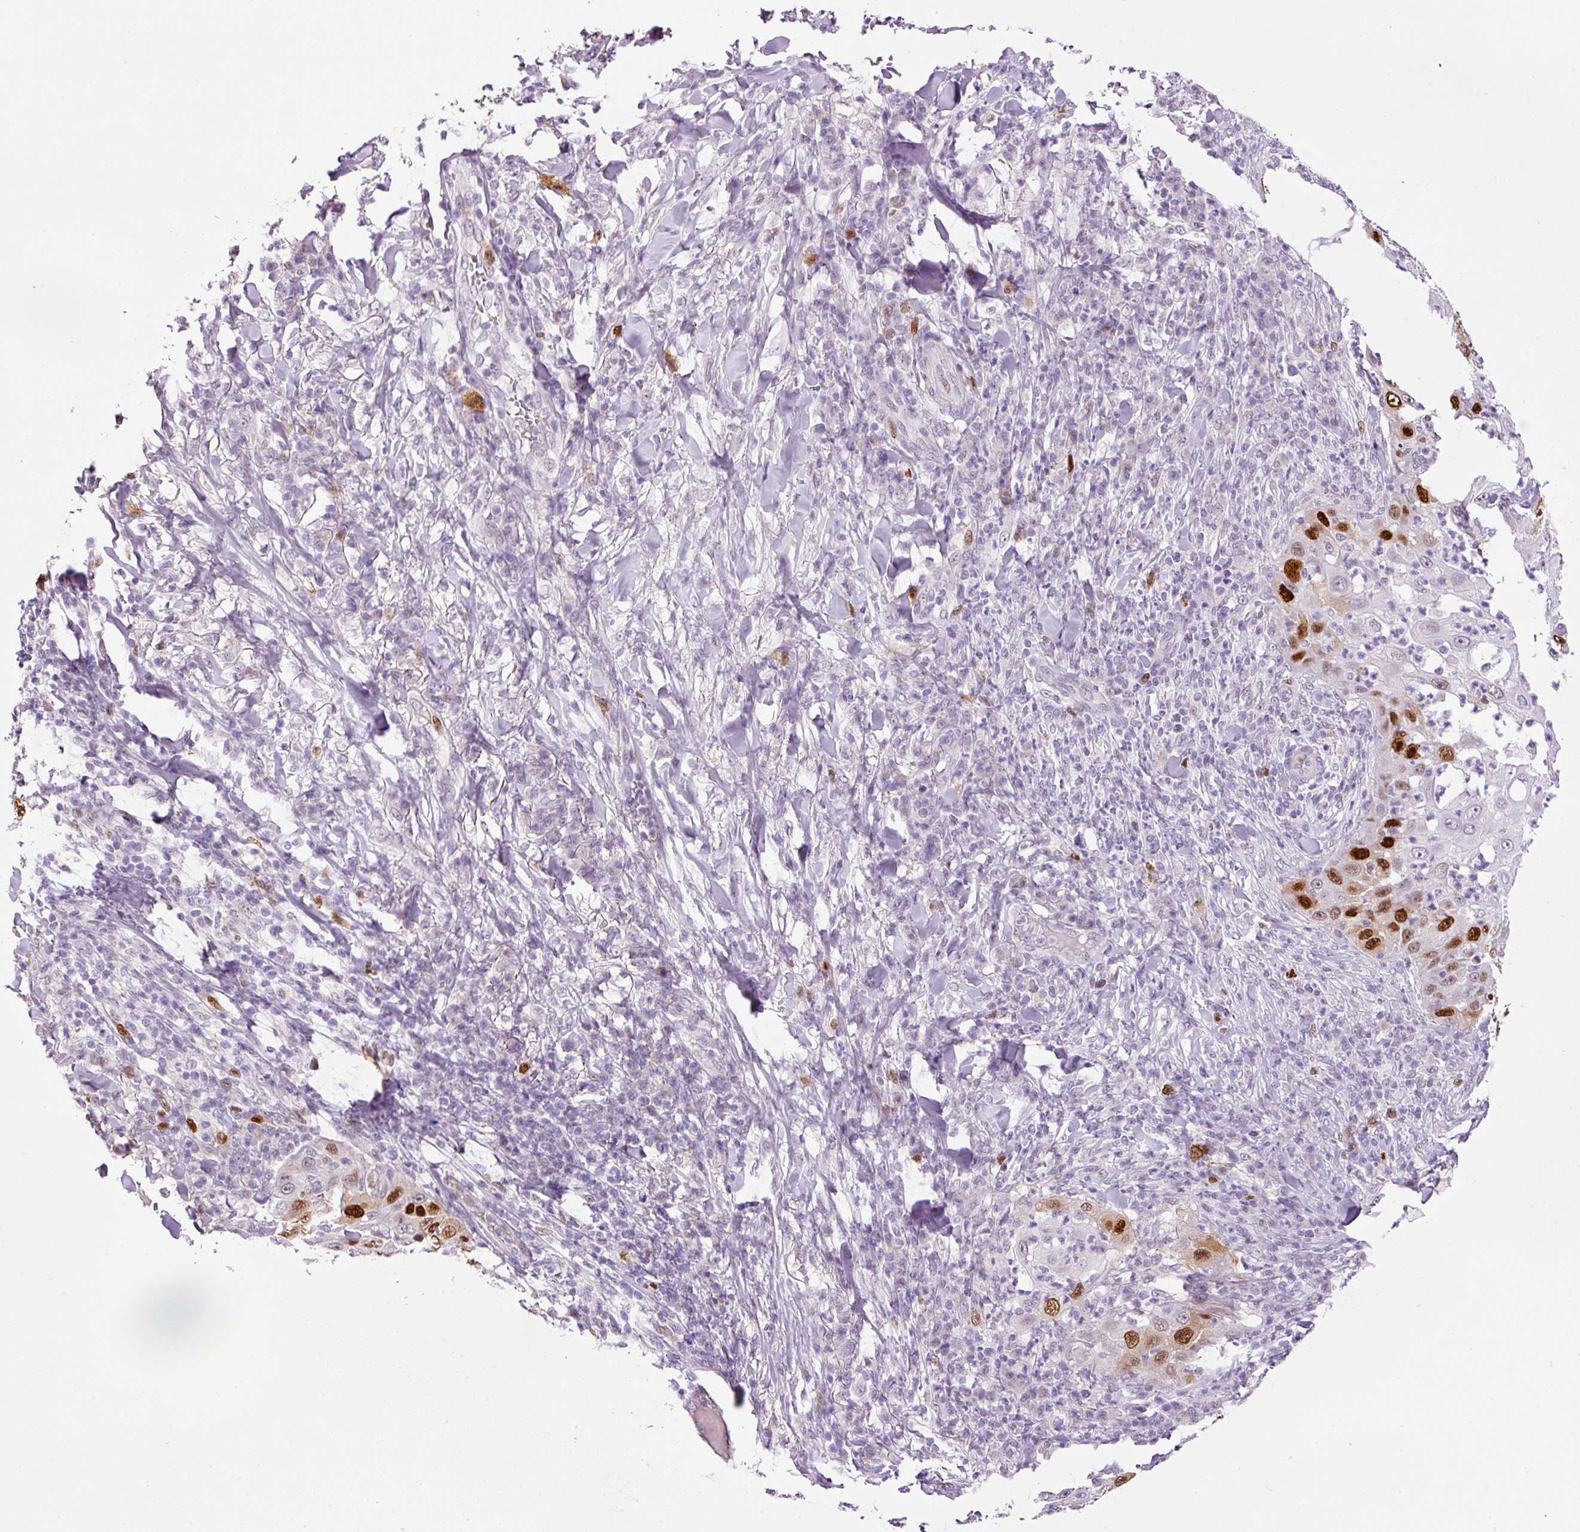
{"staining": {"intensity": "strong", "quantity": "<25%", "location": "nuclear"}, "tissue": "skin cancer", "cell_type": "Tumor cells", "image_type": "cancer", "snomed": [{"axis": "morphology", "description": "Squamous cell carcinoma, NOS"}, {"axis": "topography", "description": "Skin"}], "caption": "This is an image of immunohistochemistry (IHC) staining of skin cancer (squamous cell carcinoma), which shows strong staining in the nuclear of tumor cells.", "gene": "KPNA2", "patient": {"sex": "female", "age": 44}}